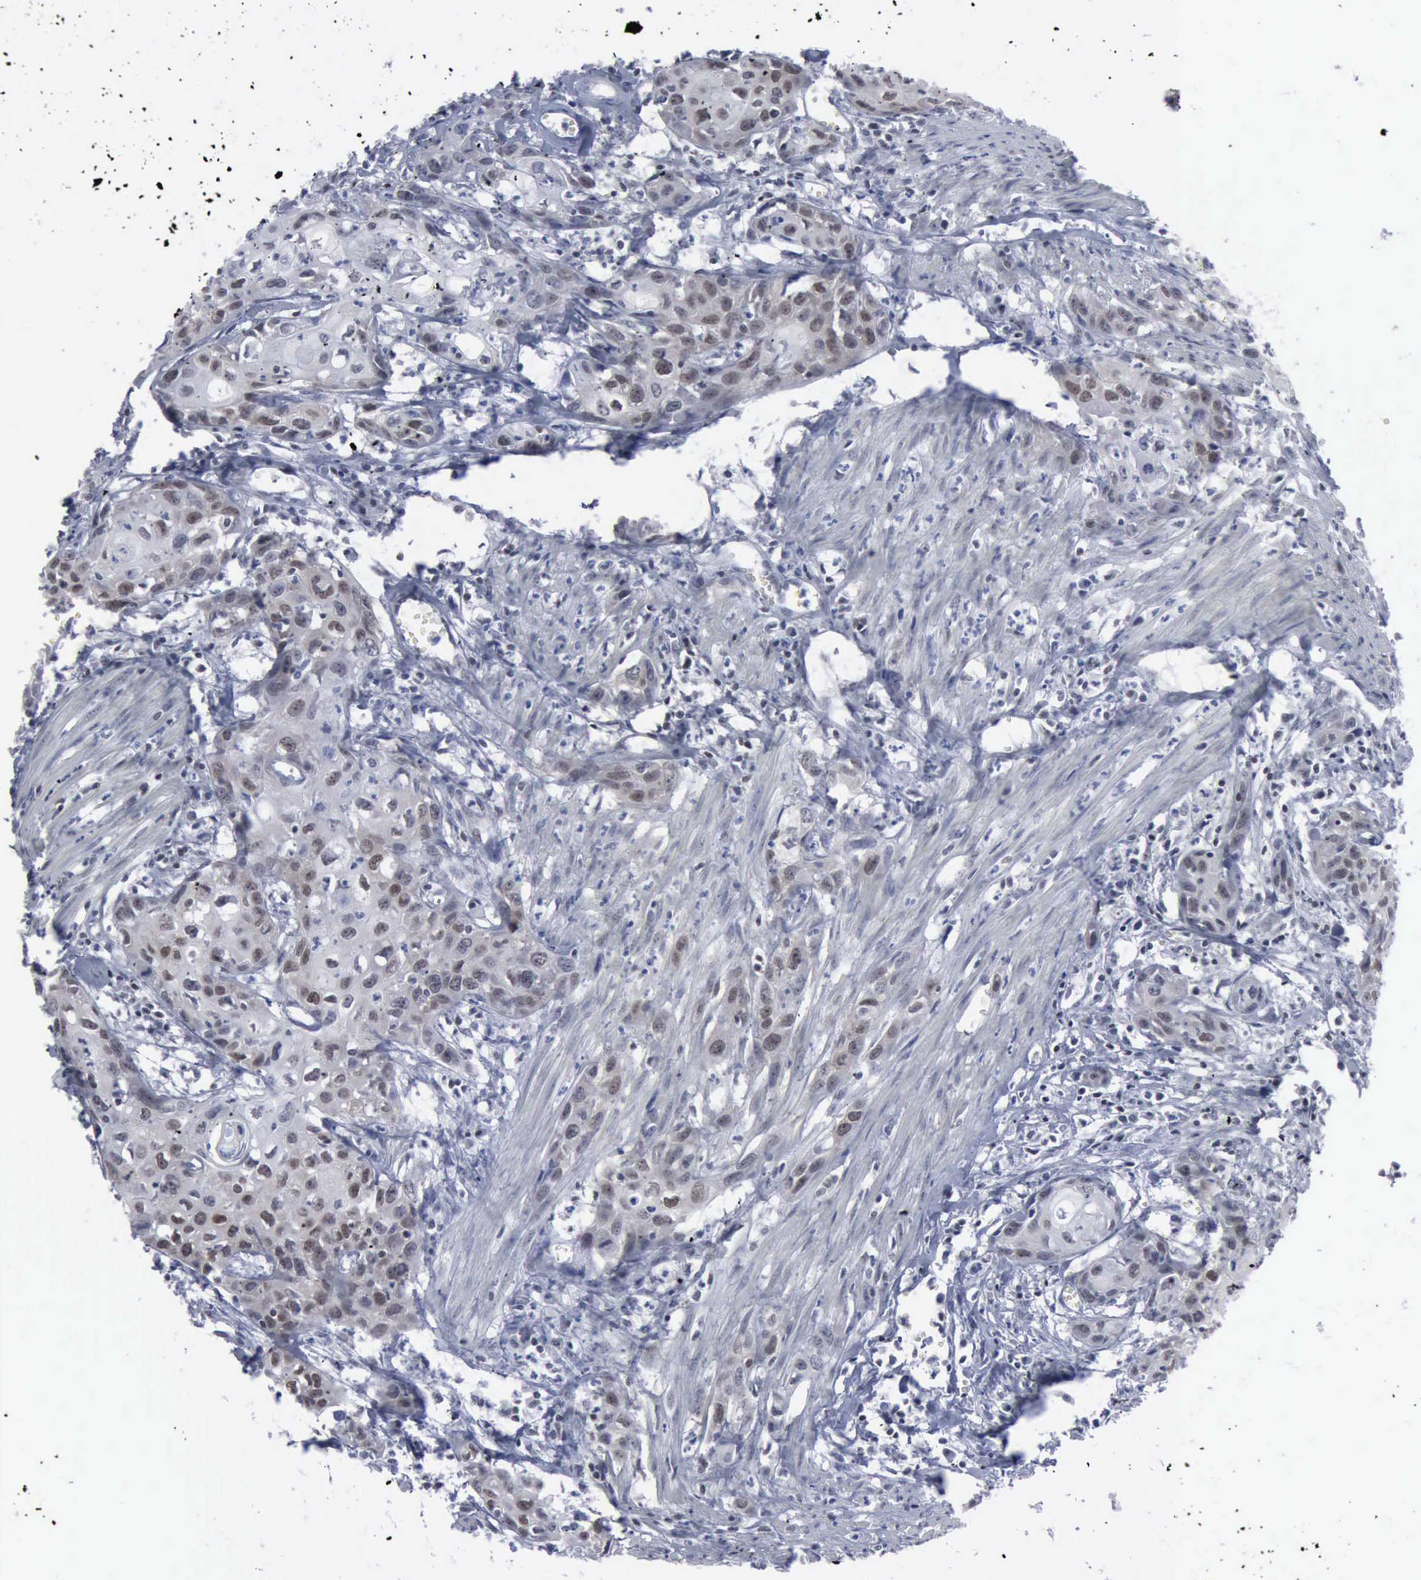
{"staining": {"intensity": "moderate", "quantity": "25%-75%", "location": "nuclear"}, "tissue": "urothelial cancer", "cell_type": "Tumor cells", "image_type": "cancer", "snomed": [{"axis": "morphology", "description": "Urothelial carcinoma, High grade"}, {"axis": "topography", "description": "Urinary bladder"}], "caption": "Moderate nuclear positivity for a protein is present in about 25%-75% of tumor cells of high-grade urothelial carcinoma using immunohistochemistry.", "gene": "XPA", "patient": {"sex": "male", "age": 54}}